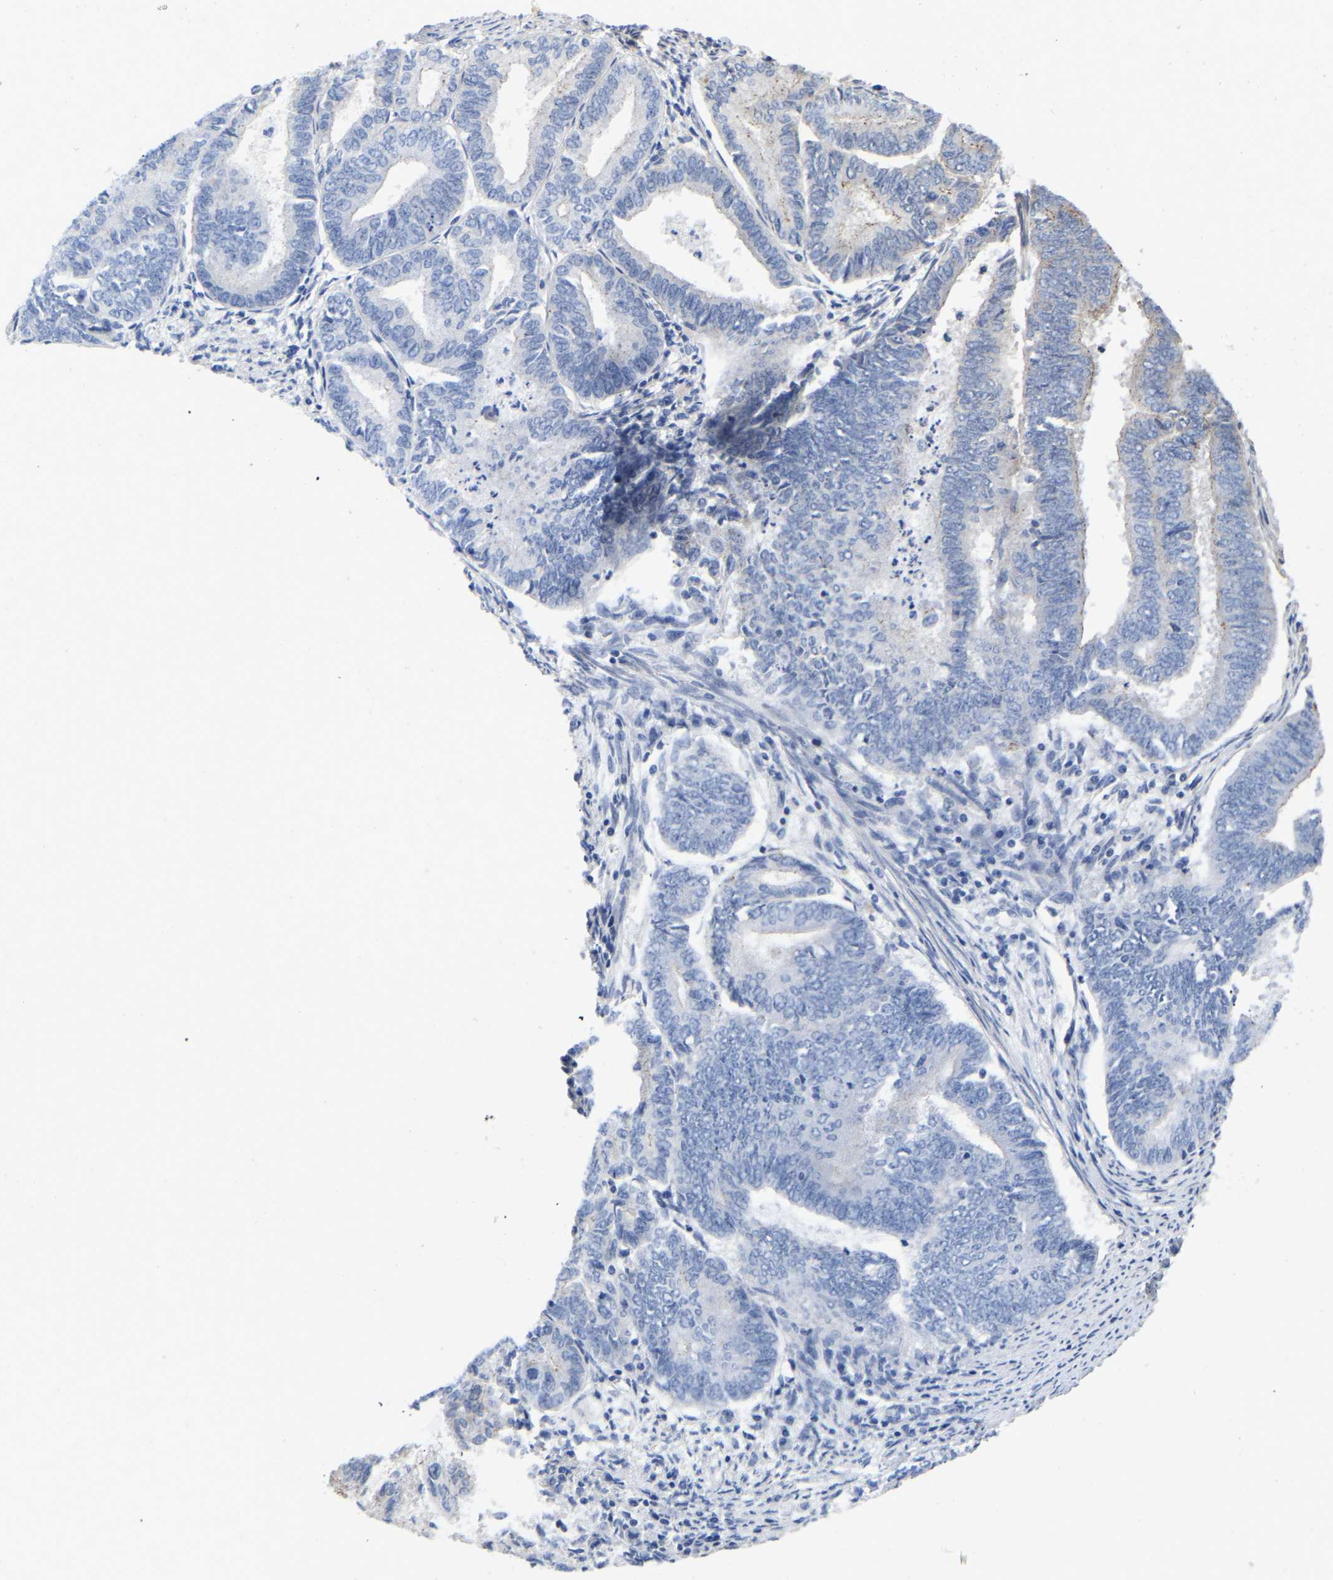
{"staining": {"intensity": "weak", "quantity": "<25%", "location": "cytoplasmic/membranous"}, "tissue": "endometrial cancer", "cell_type": "Tumor cells", "image_type": "cancer", "snomed": [{"axis": "morphology", "description": "Adenocarcinoma, NOS"}, {"axis": "topography", "description": "Endometrium"}], "caption": "Immunohistochemical staining of endometrial cancer demonstrates no significant positivity in tumor cells.", "gene": "PRDM14", "patient": {"sex": "female", "age": 86}}